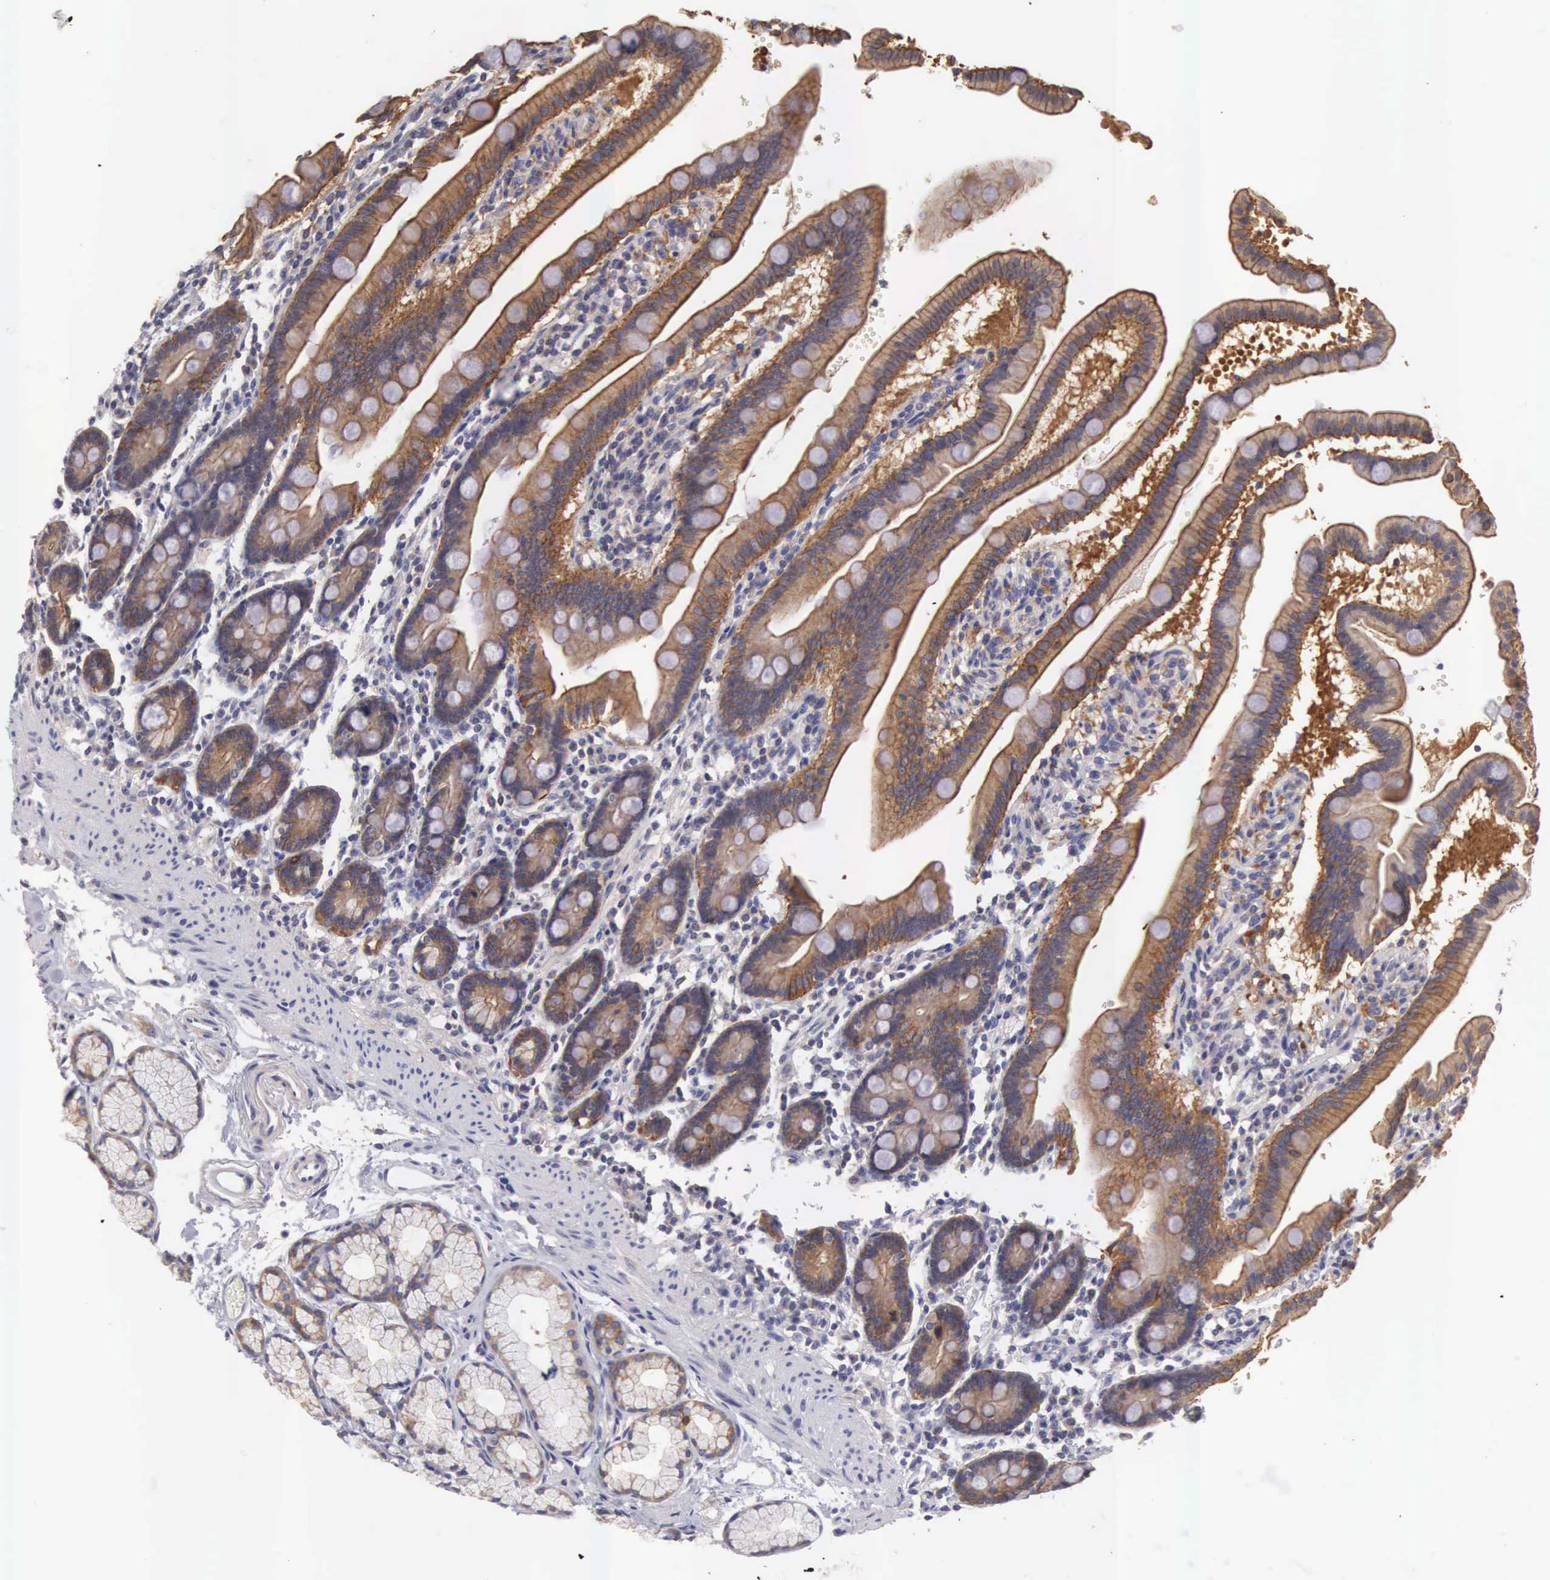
{"staining": {"intensity": "strong", "quantity": ">75%", "location": "cytoplasmic/membranous"}, "tissue": "duodenum", "cell_type": "Glandular cells", "image_type": "normal", "snomed": [{"axis": "morphology", "description": "Normal tissue, NOS"}, {"axis": "topography", "description": "Duodenum"}], "caption": "Immunohistochemical staining of unremarkable duodenum shows >75% levels of strong cytoplasmic/membranous protein staining in about >75% of glandular cells.", "gene": "TXLNG", "patient": {"sex": "female", "age": 77}}